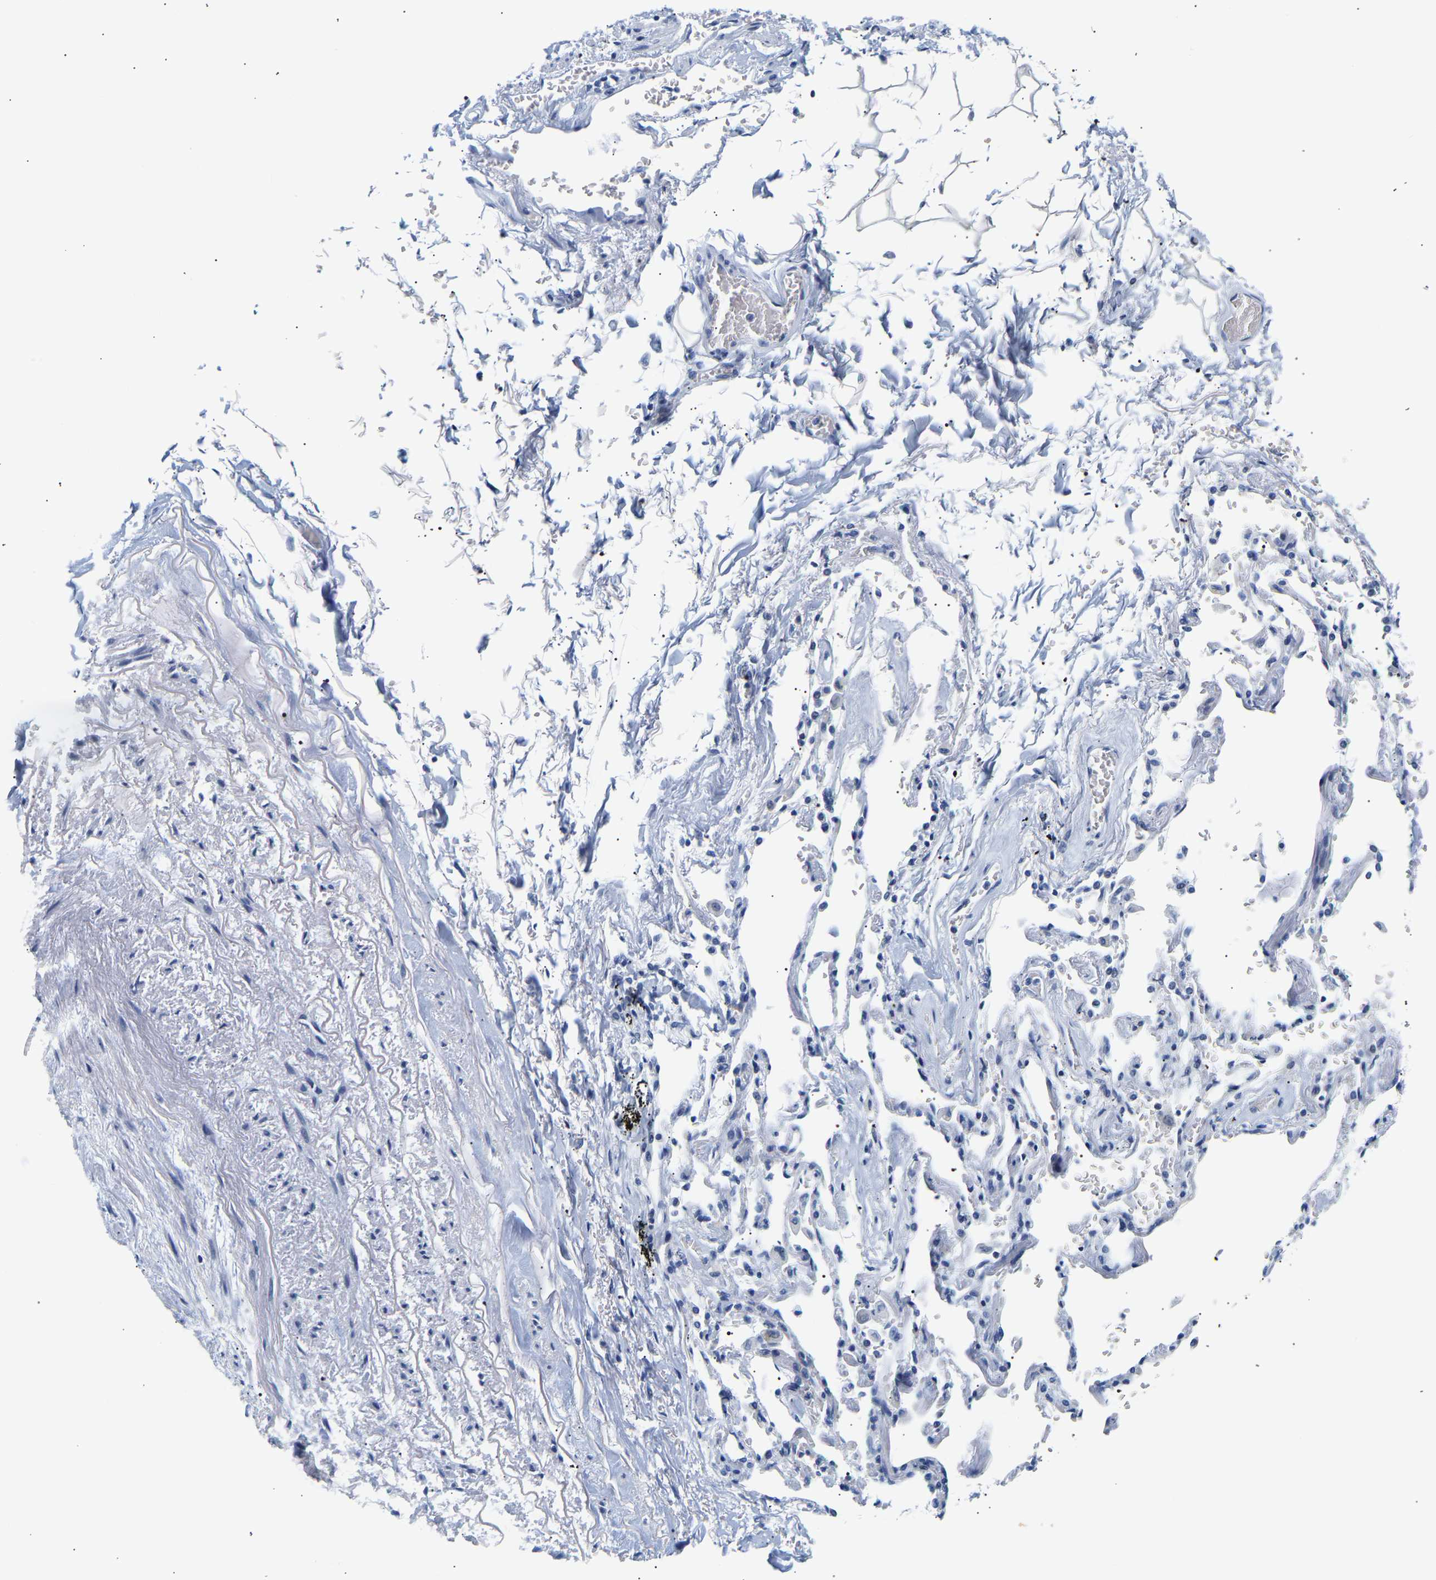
{"staining": {"intensity": "negative", "quantity": "none", "location": "none"}, "tissue": "adipose tissue", "cell_type": "Adipocytes", "image_type": "normal", "snomed": [{"axis": "morphology", "description": "Normal tissue, NOS"}, {"axis": "topography", "description": "Cartilage tissue"}, {"axis": "topography", "description": "Lung"}], "caption": "This is an IHC photomicrograph of unremarkable human adipose tissue. There is no positivity in adipocytes.", "gene": "SPINK2", "patient": {"sex": "female", "age": 77}}